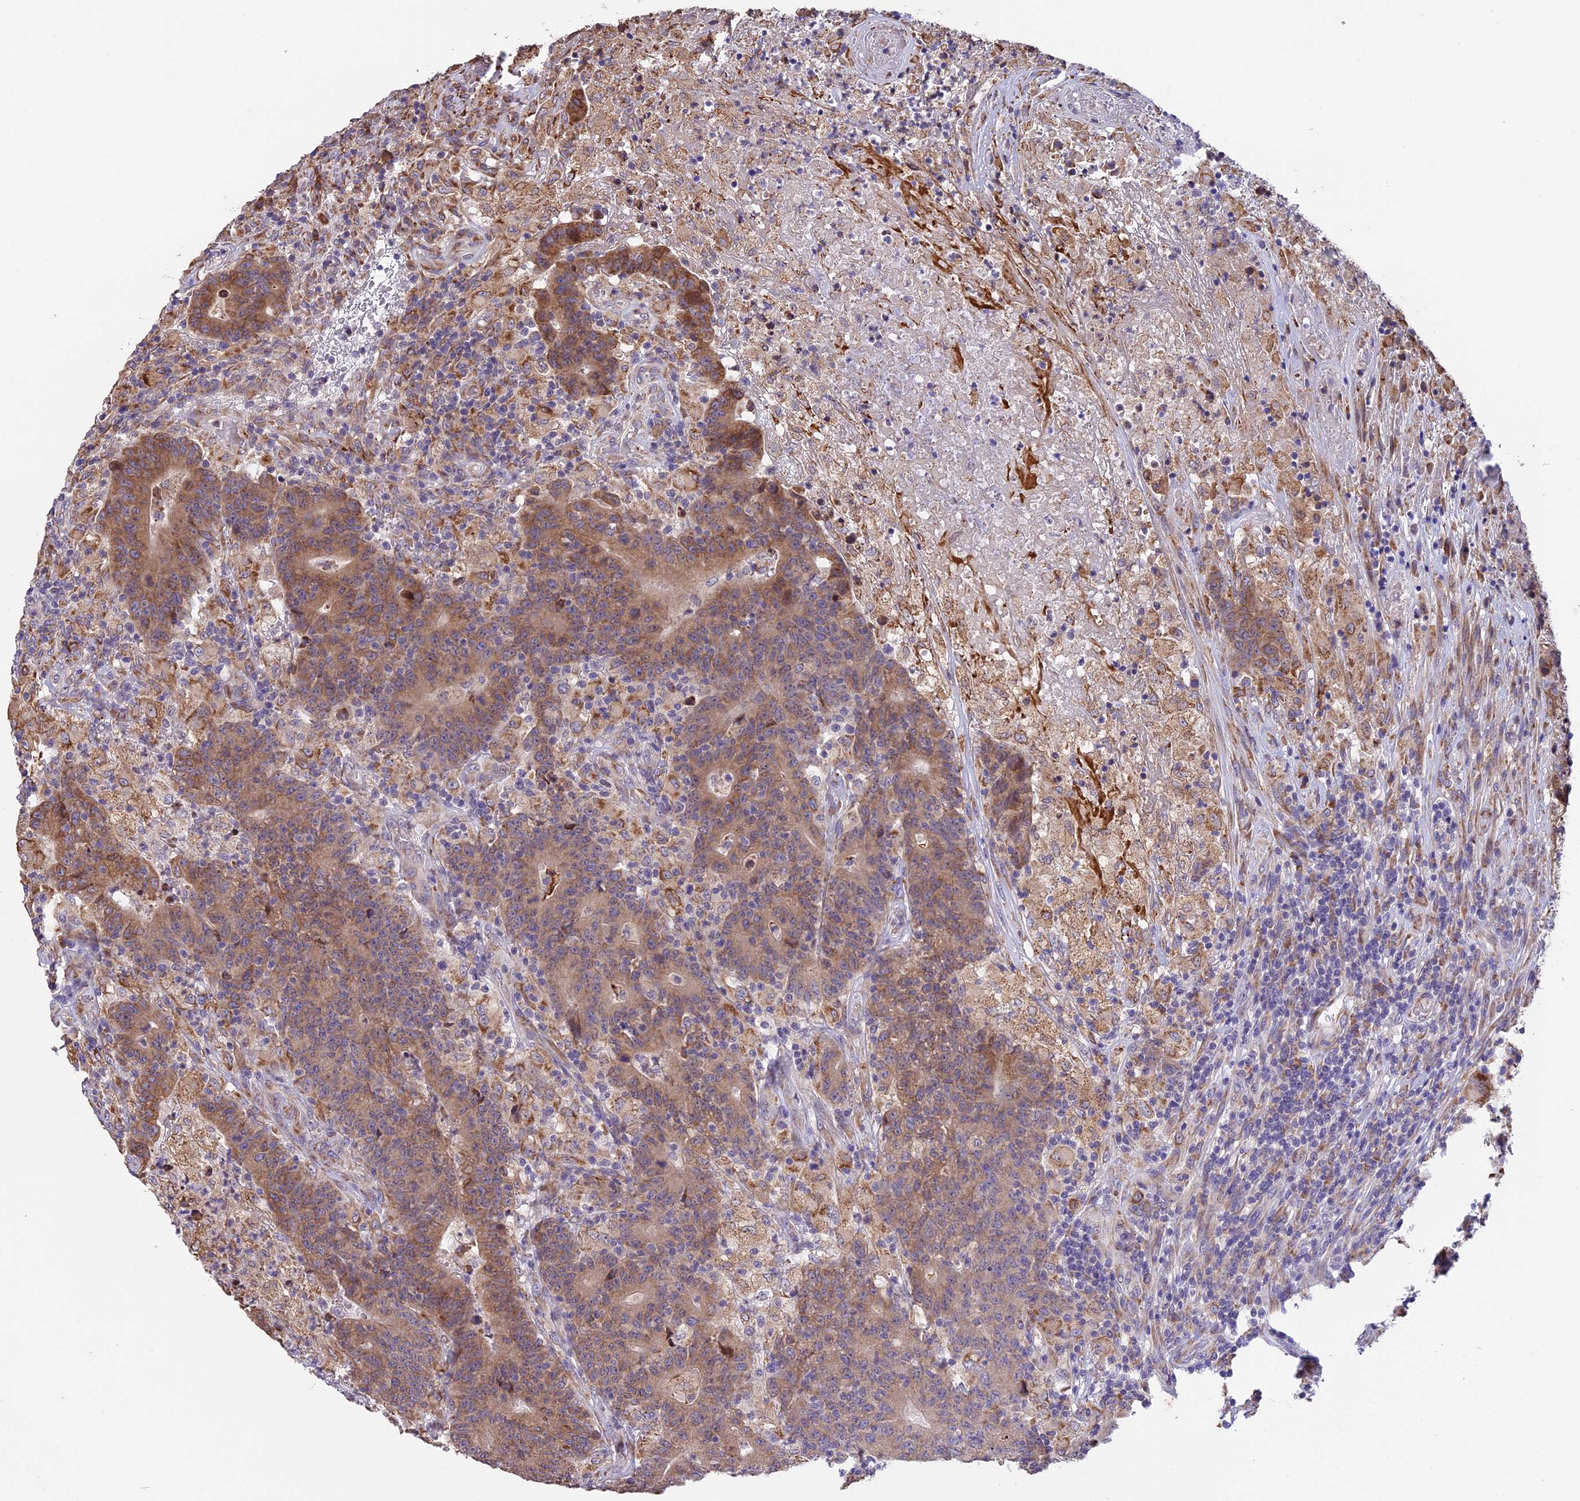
{"staining": {"intensity": "moderate", "quantity": "25%-75%", "location": "cytoplasmic/membranous"}, "tissue": "colorectal cancer", "cell_type": "Tumor cells", "image_type": "cancer", "snomed": [{"axis": "morphology", "description": "Adenocarcinoma, NOS"}, {"axis": "topography", "description": "Colon"}], "caption": "This image reveals immunohistochemistry staining of human adenocarcinoma (colorectal), with medium moderate cytoplasmic/membranous expression in approximately 25%-75% of tumor cells.", "gene": "DMRTA2", "patient": {"sex": "female", "age": 75}}